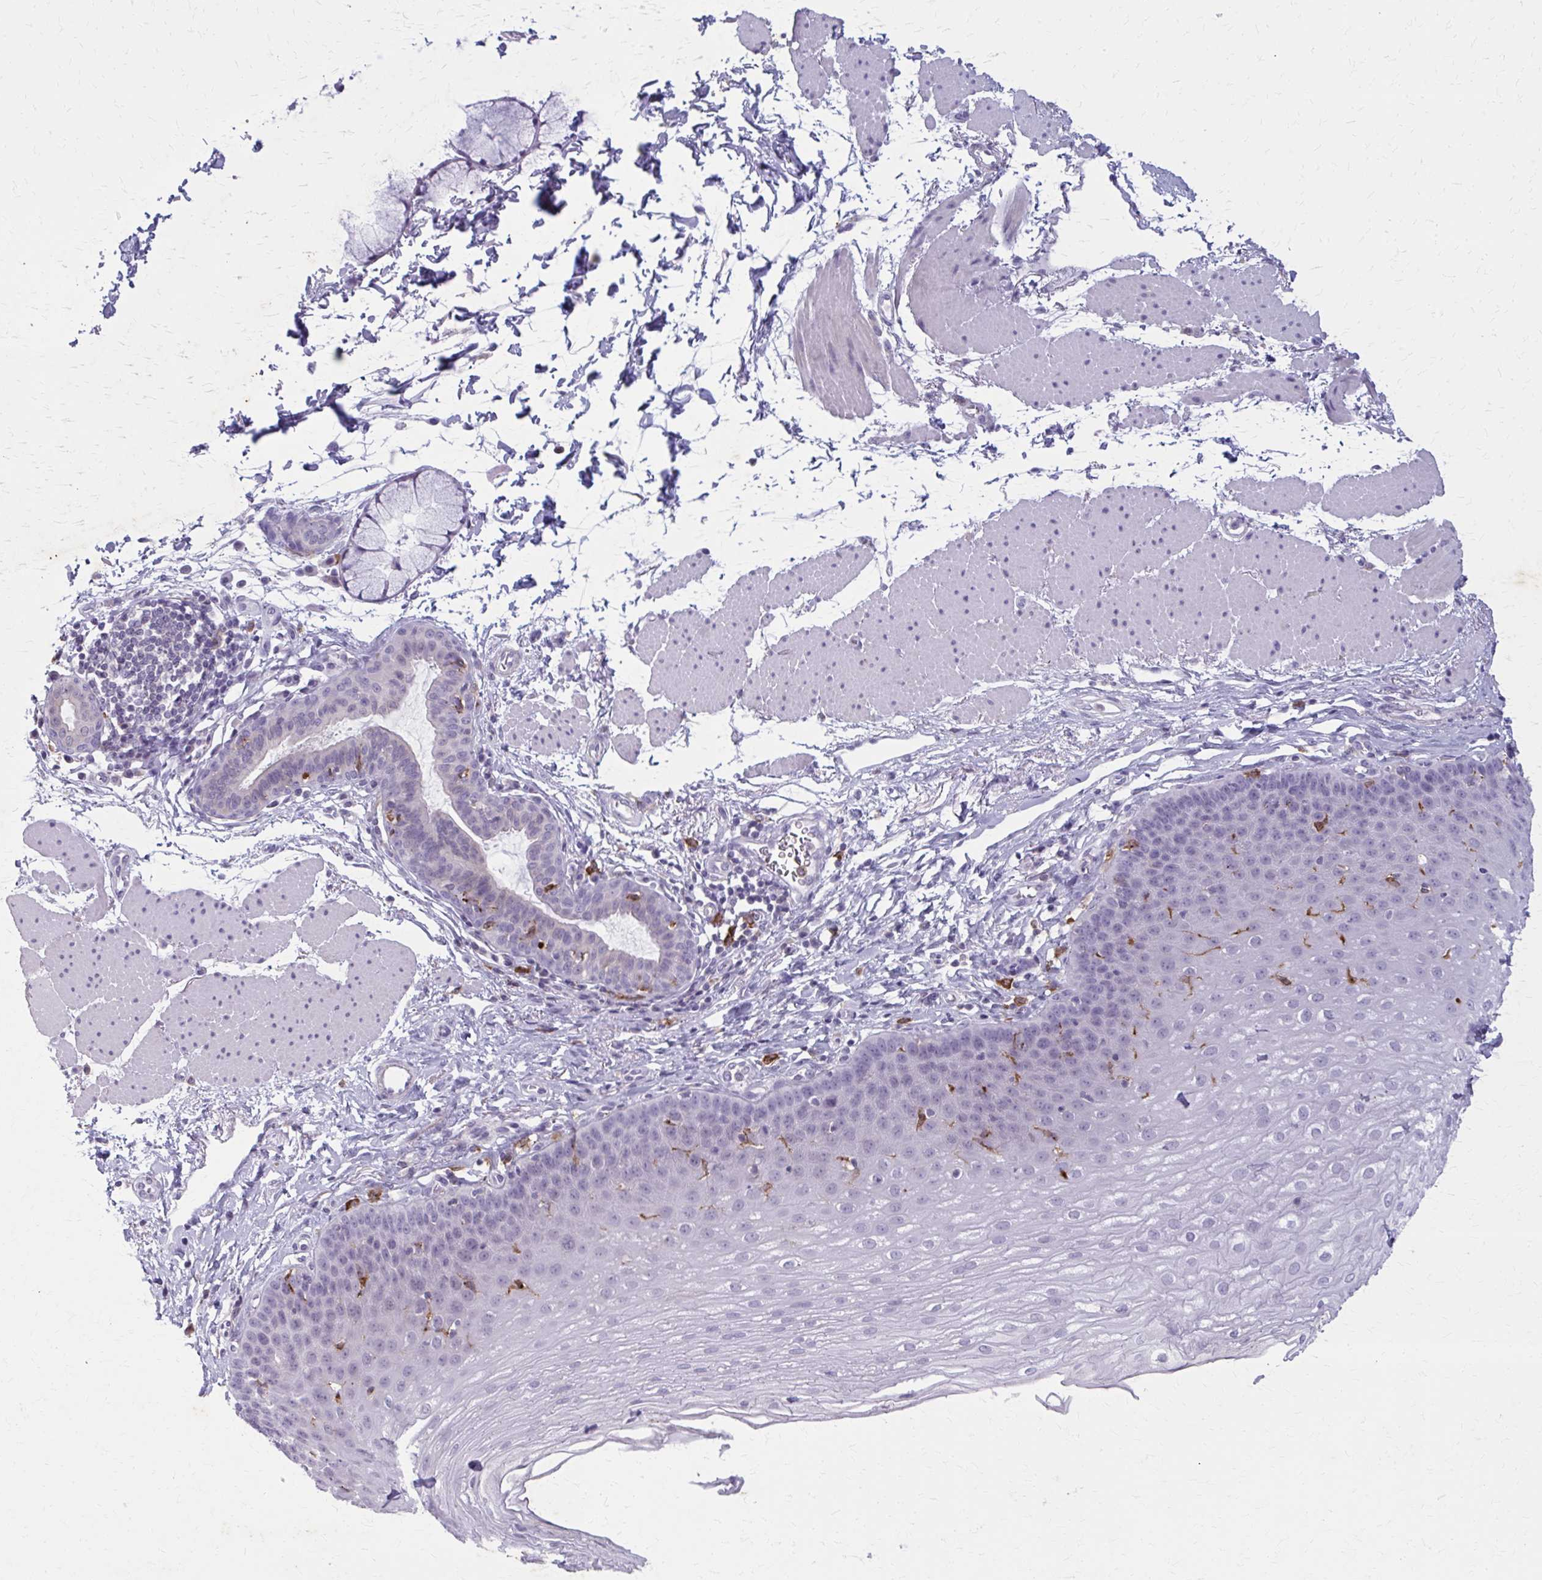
{"staining": {"intensity": "negative", "quantity": "none", "location": "none"}, "tissue": "esophagus", "cell_type": "Squamous epithelial cells", "image_type": "normal", "snomed": [{"axis": "morphology", "description": "Normal tissue, NOS"}, {"axis": "topography", "description": "Esophagus"}], "caption": "Histopathology image shows no protein staining in squamous epithelial cells of normal esophagus.", "gene": "CARD9", "patient": {"sex": "female", "age": 81}}